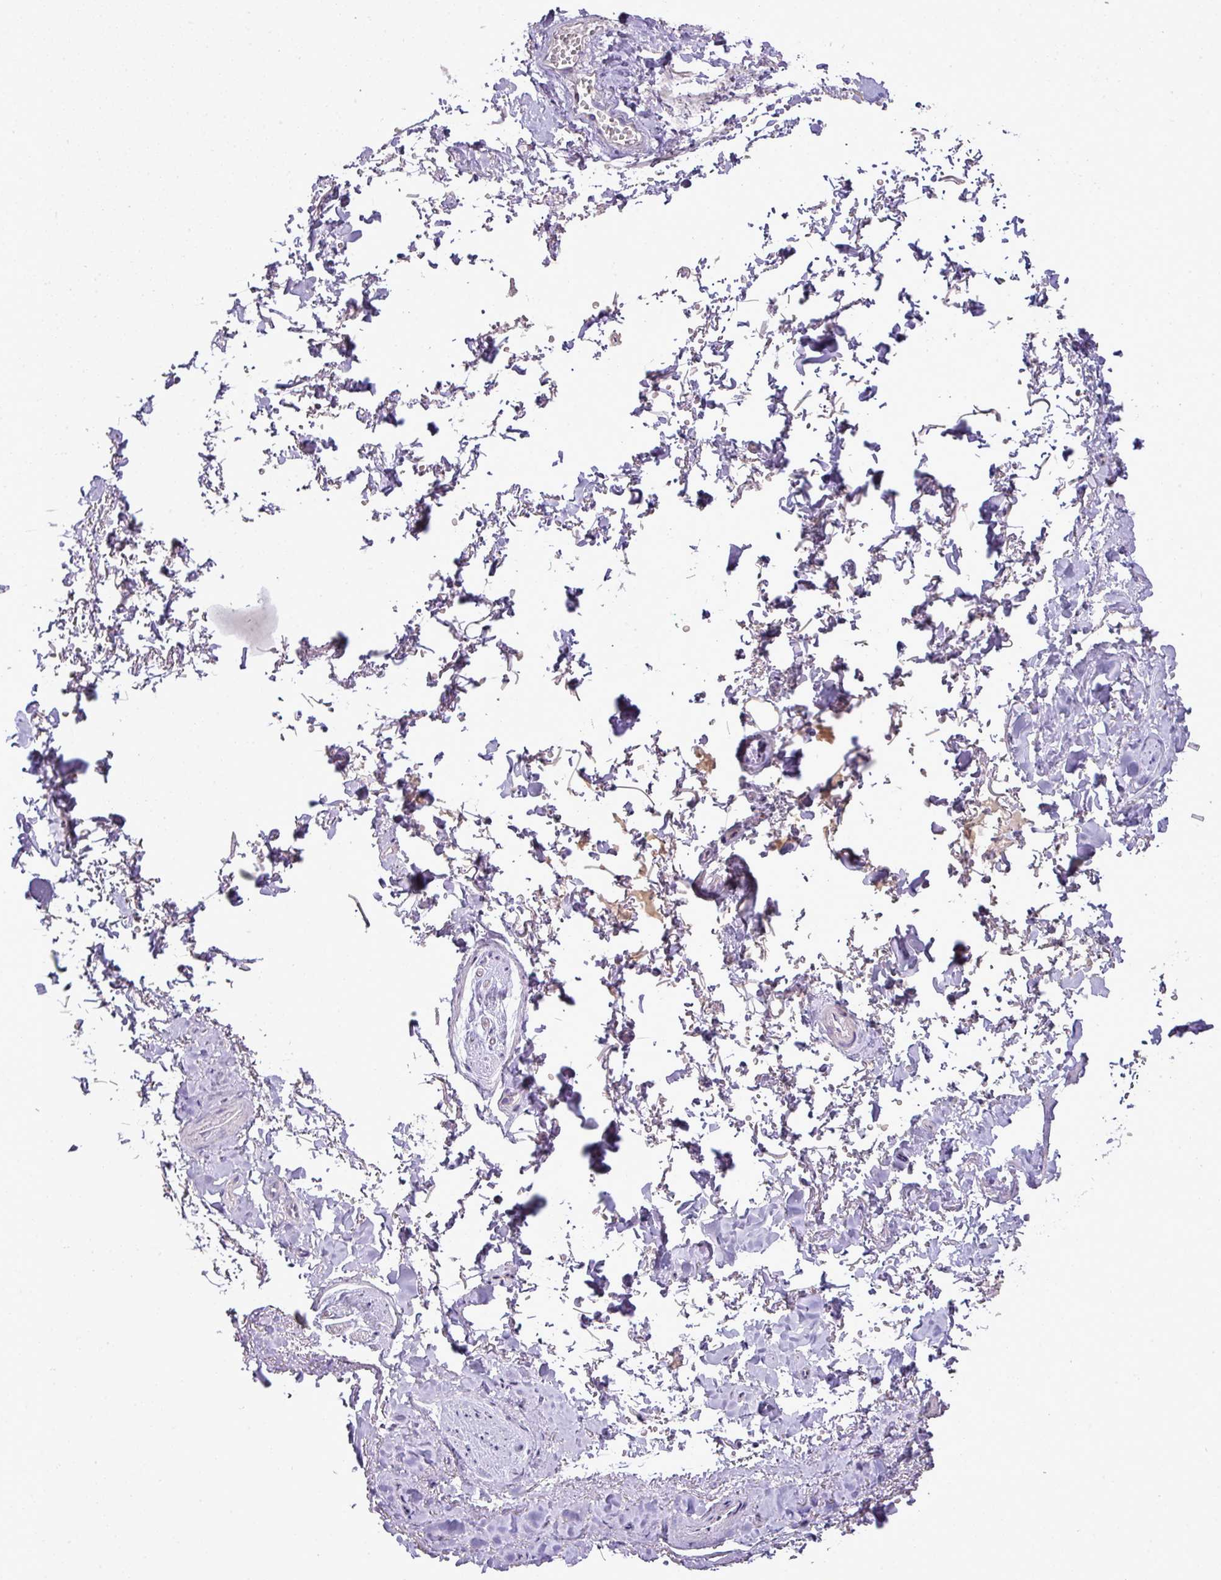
{"staining": {"intensity": "negative", "quantity": "none", "location": "none"}, "tissue": "adipose tissue", "cell_type": "Adipocytes", "image_type": "normal", "snomed": [{"axis": "morphology", "description": "Normal tissue, NOS"}, {"axis": "topography", "description": "Vulva"}, {"axis": "topography", "description": "Vagina"}, {"axis": "topography", "description": "Peripheral nerve tissue"}], "caption": "IHC image of benign adipose tissue stained for a protein (brown), which exhibits no staining in adipocytes.", "gene": "BRINP2", "patient": {"sex": "female", "age": 66}}